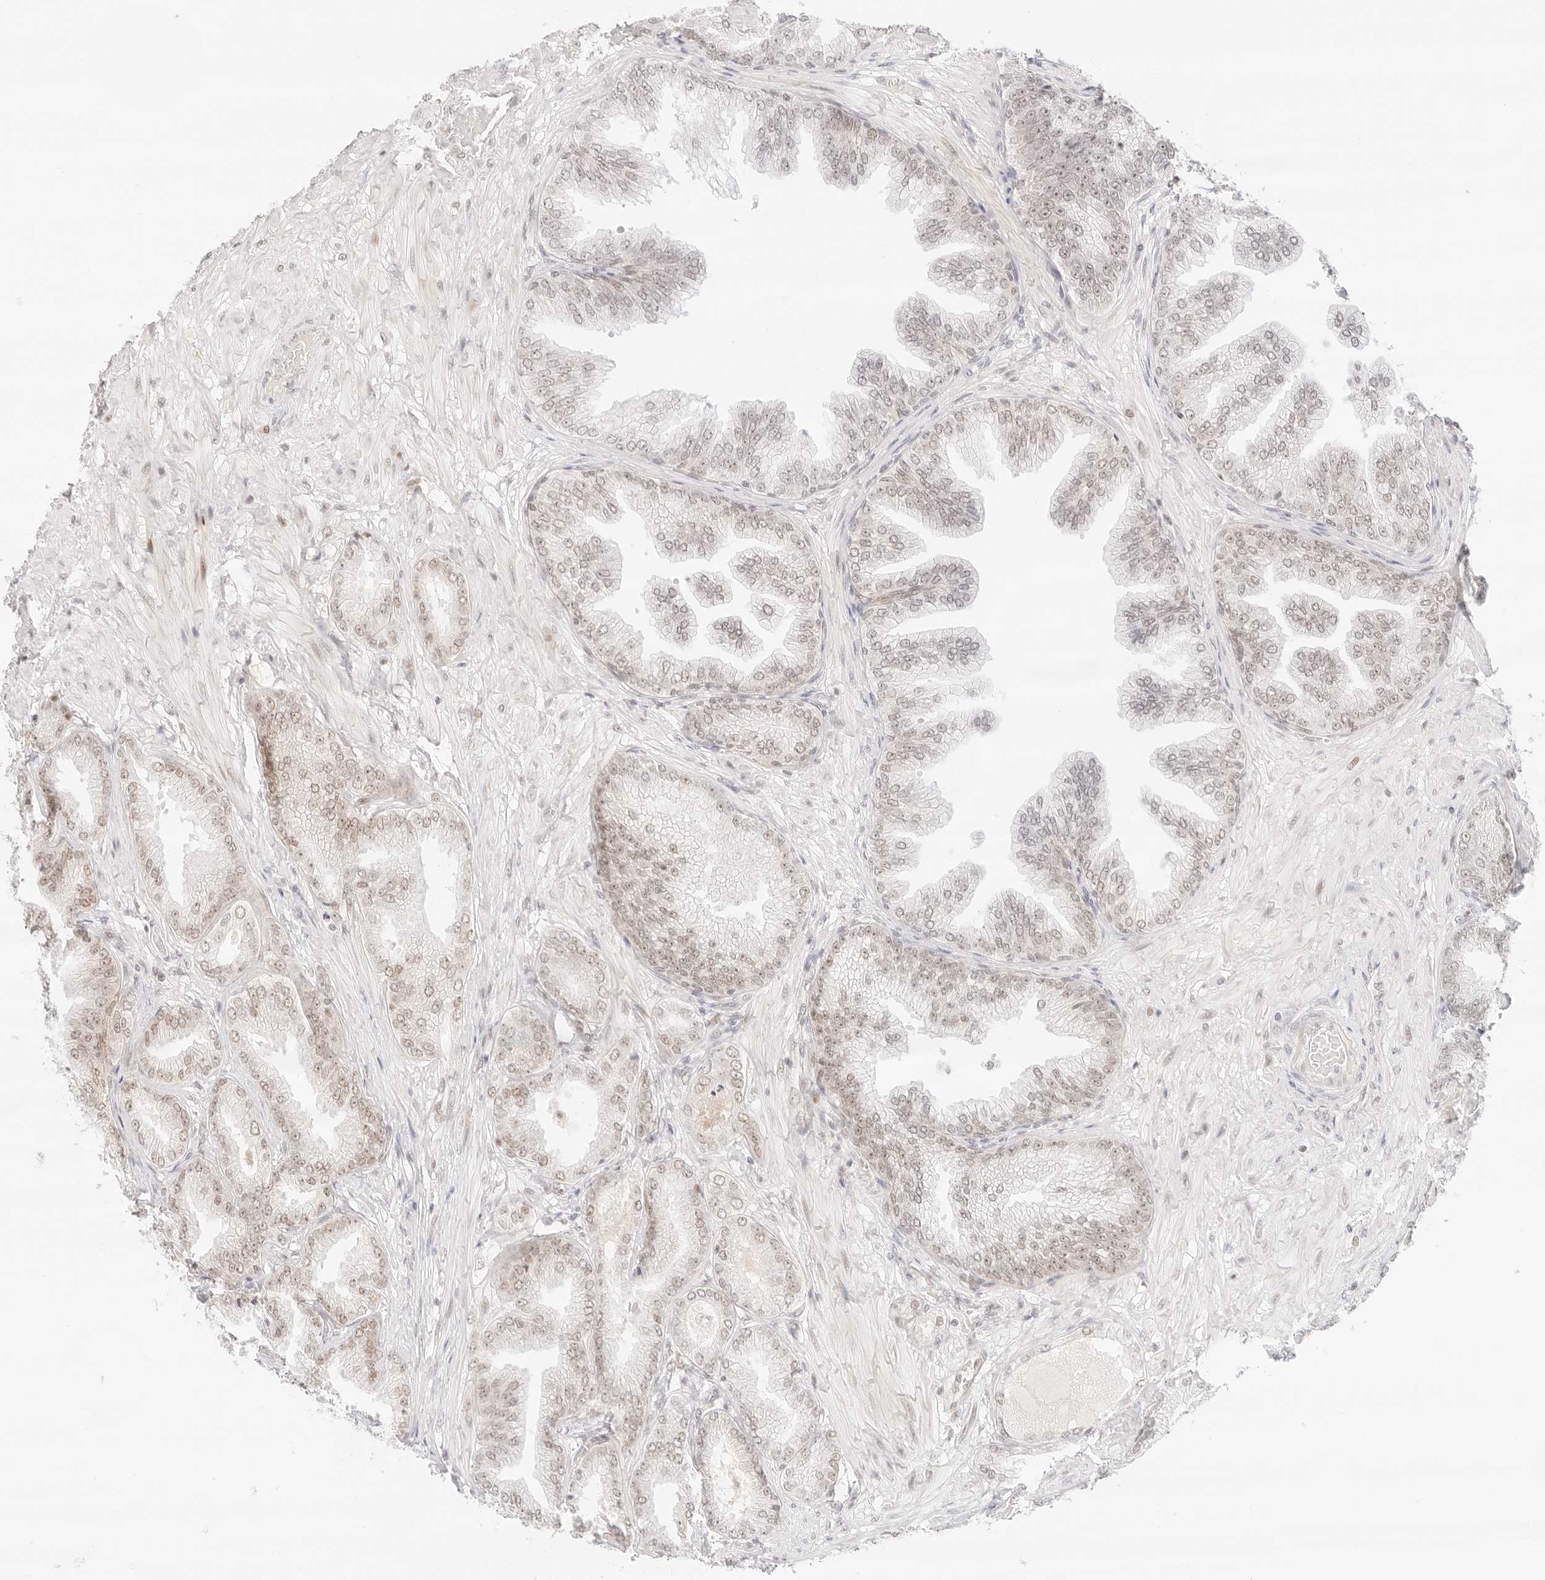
{"staining": {"intensity": "weak", "quantity": "<25%", "location": "nuclear"}, "tissue": "prostate cancer", "cell_type": "Tumor cells", "image_type": "cancer", "snomed": [{"axis": "morphology", "description": "Adenocarcinoma, Low grade"}, {"axis": "topography", "description": "Prostate"}], "caption": "Immunohistochemical staining of human prostate cancer exhibits no significant staining in tumor cells.", "gene": "ITGA6", "patient": {"sex": "male", "age": 63}}